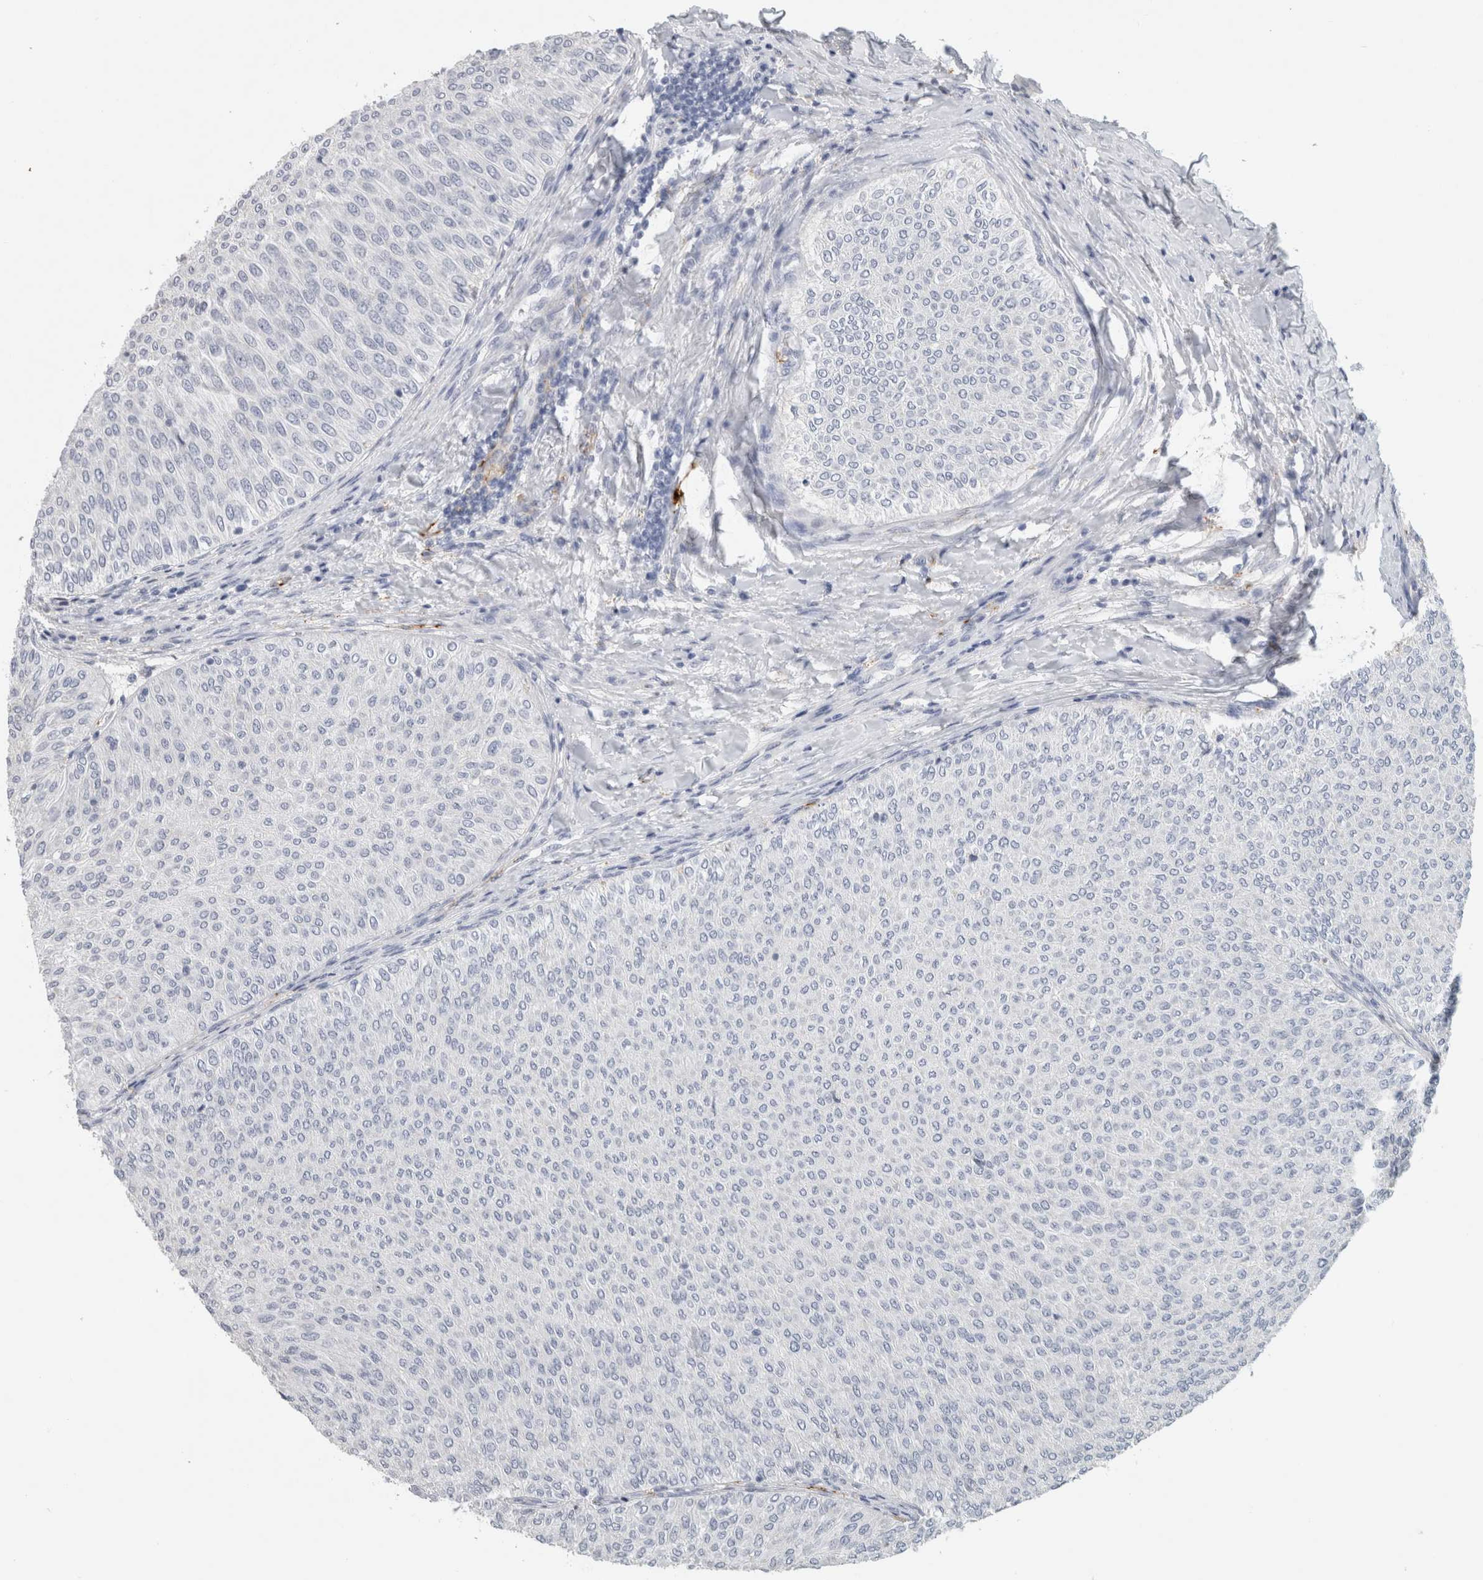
{"staining": {"intensity": "negative", "quantity": "none", "location": "none"}, "tissue": "urothelial cancer", "cell_type": "Tumor cells", "image_type": "cancer", "snomed": [{"axis": "morphology", "description": "Urothelial carcinoma, Low grade"}, {"axis": "topography", "description": "Urinary bladder"}], "caption": "Urothelial cancer was stained to show a protein in brown. There is no significant positivity in tumor cells. The staining is performed using DAB brown chromogen with nuclei counter-stained in using hematoxylin.", "gene": "CD36", "patient": {"sex": "male", "age": 78}}